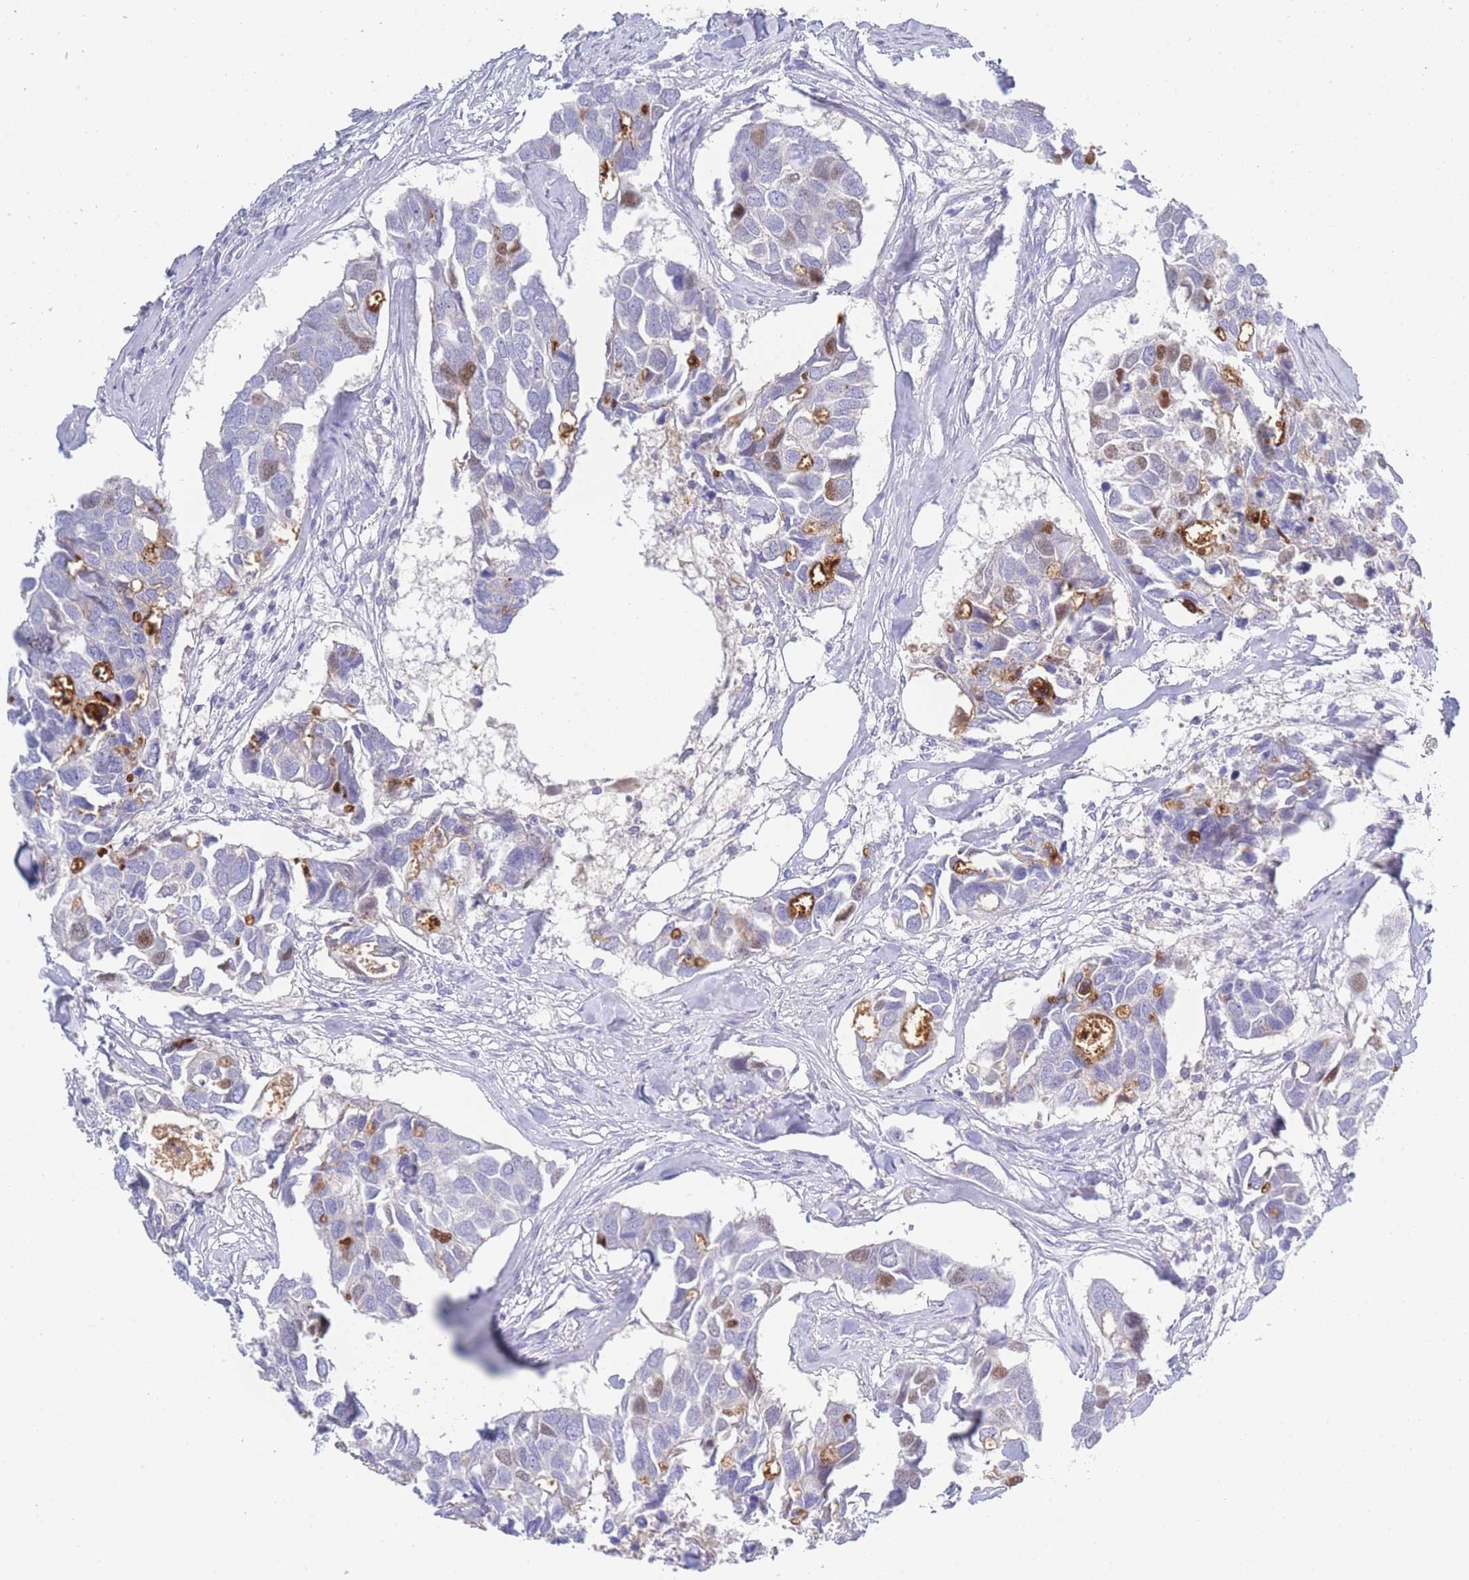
{"staining": {"intensity": "moderate", "quantity": "<25%", "location": "nuclear"}, "tissue": "breast cancer", "cell_type": "Tumor cells", "image_type": "cancer", "snomed": [{"axis": "morphology", "description": "Duct carcinoma"}, {"axis": "topography", "description": "Breast"}], "caption": "Intraductal carcinoma (breast) was stained to show a protein in brown. There is low levels of moderate nuclear expression in about <25% of tumor cells.", "gene": "LRRC37A", "patient": {"sex": "female", "age": 83}}